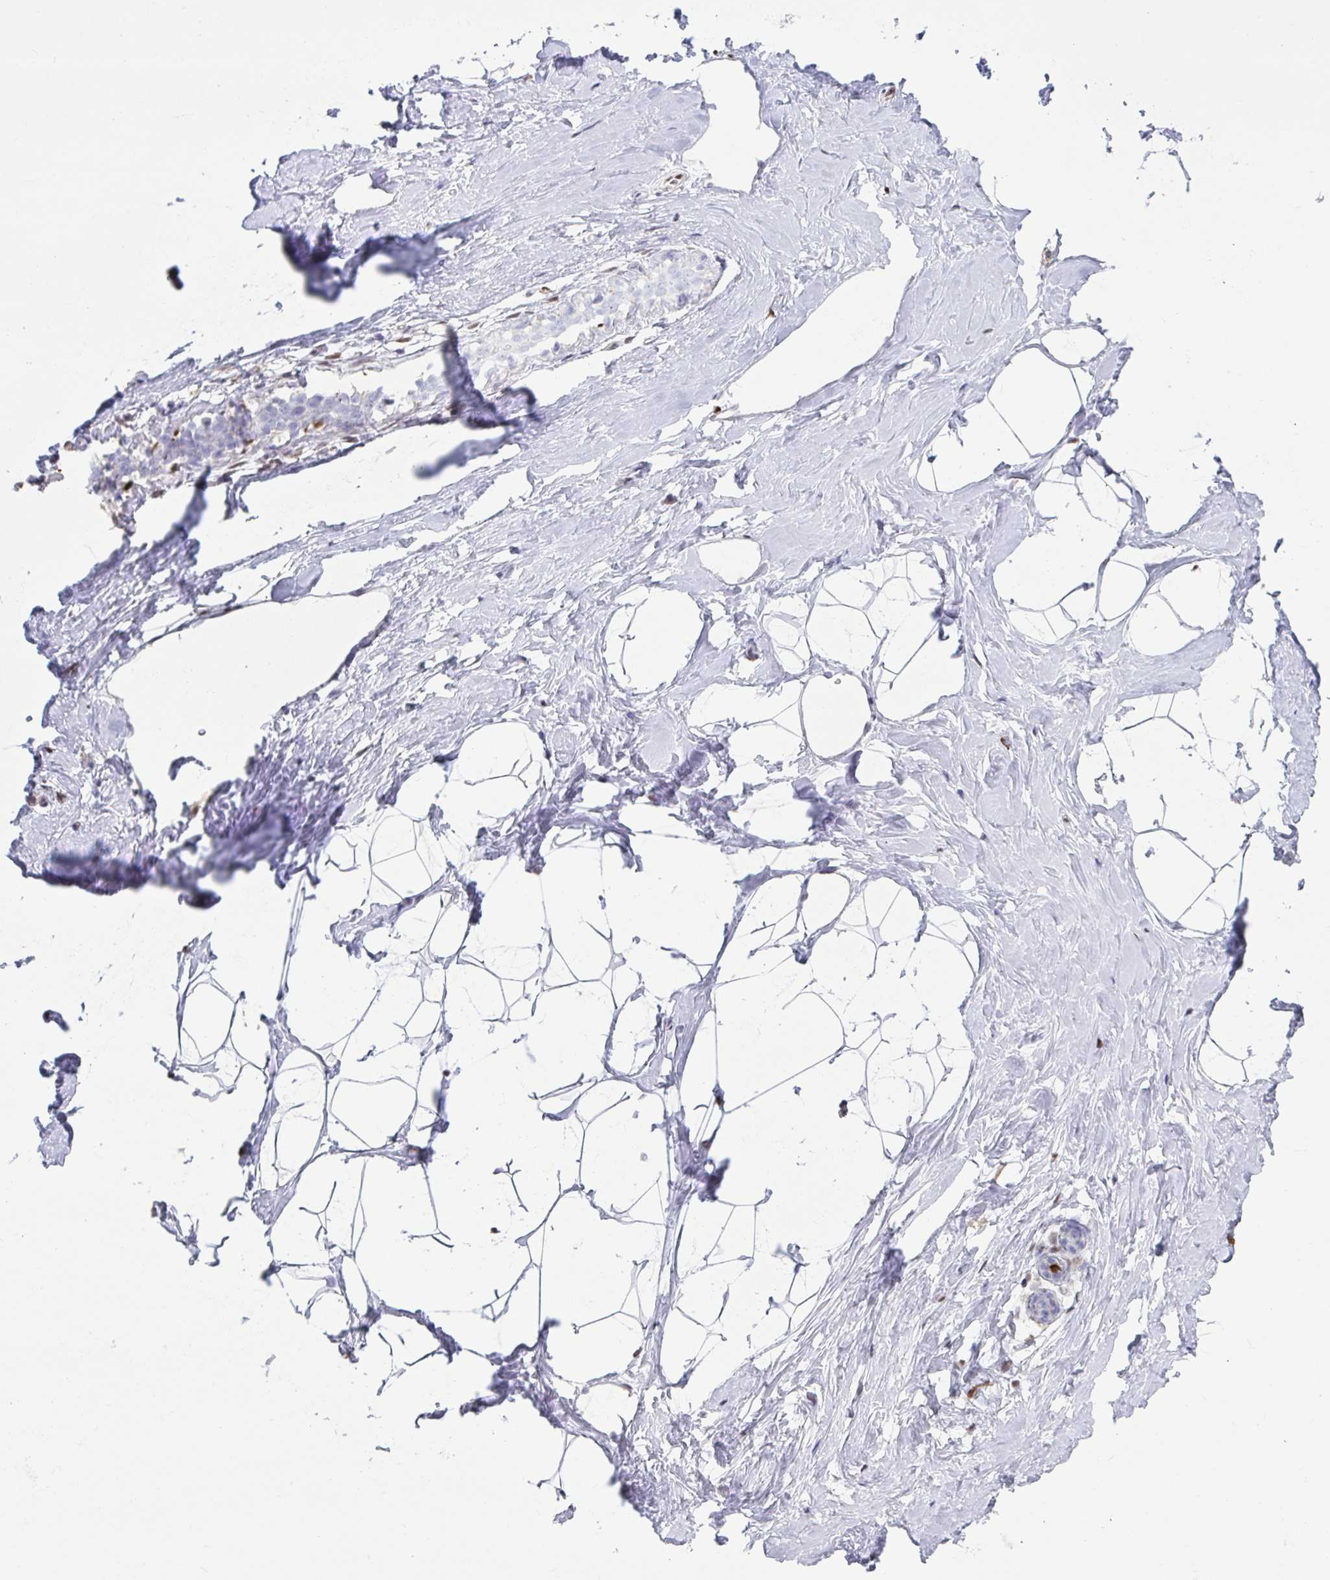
{"staining": {"intensity": "negative", "quantity": "none", "location": "none"}, "tissue": "breast", "cell_type": "Adipocytes", "image_type": "normal", "snomed": [{"axis": "morphology", "description": "Normal tissue, NOS"}, {"axis": "topography", "description": "Breast"}], "caption": "High power microscopy histopathology image of an immunohistochemistry (IHC) image of unremarkable breast, revealing no significant staining in adipocytes.", "gene": "ZNF586", "patient": {"sex": "female", "age": 32}}